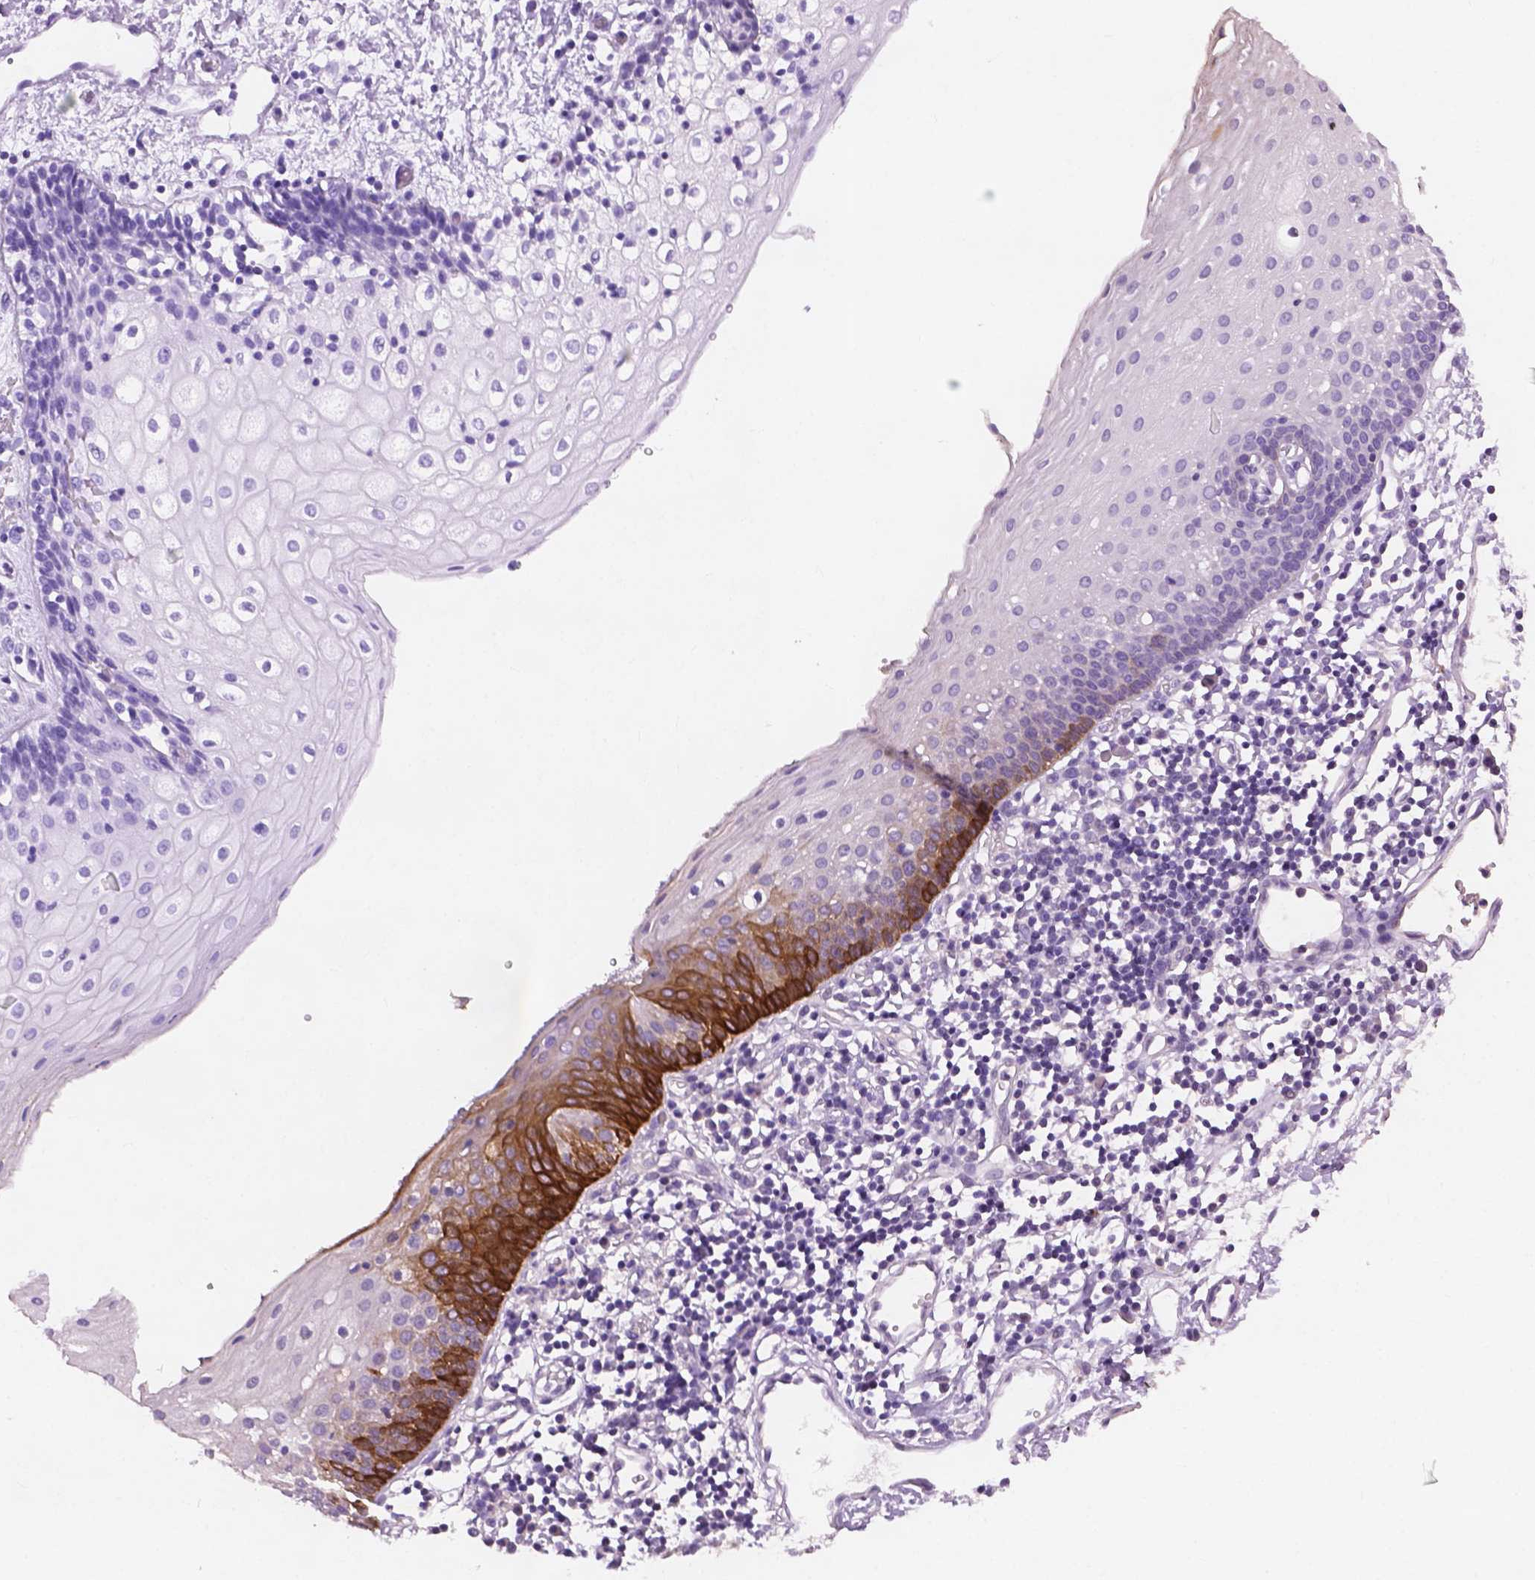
{"staining": {"intensity": "strong", "quantity": "<25%", "location": "cytoplasmic/membranous"}, "tissue": "oral mucosa", "cell_type": "Squamous epithelial cells", "image_type": "normal", "snomed": [{"axis": "morphology", "description": "Normal tissue, NOS"}, {"axis": "topography", "description": "Oral tissue"}], "caption": "Immunohistochemical staining of unremarkable human oral mucosa displays strong cytoplasmic/membranous protein staining in about <25% of squamous epithelial cells.", "gene": "KRT17", "patient": {"sex": "female", "age": 43}}